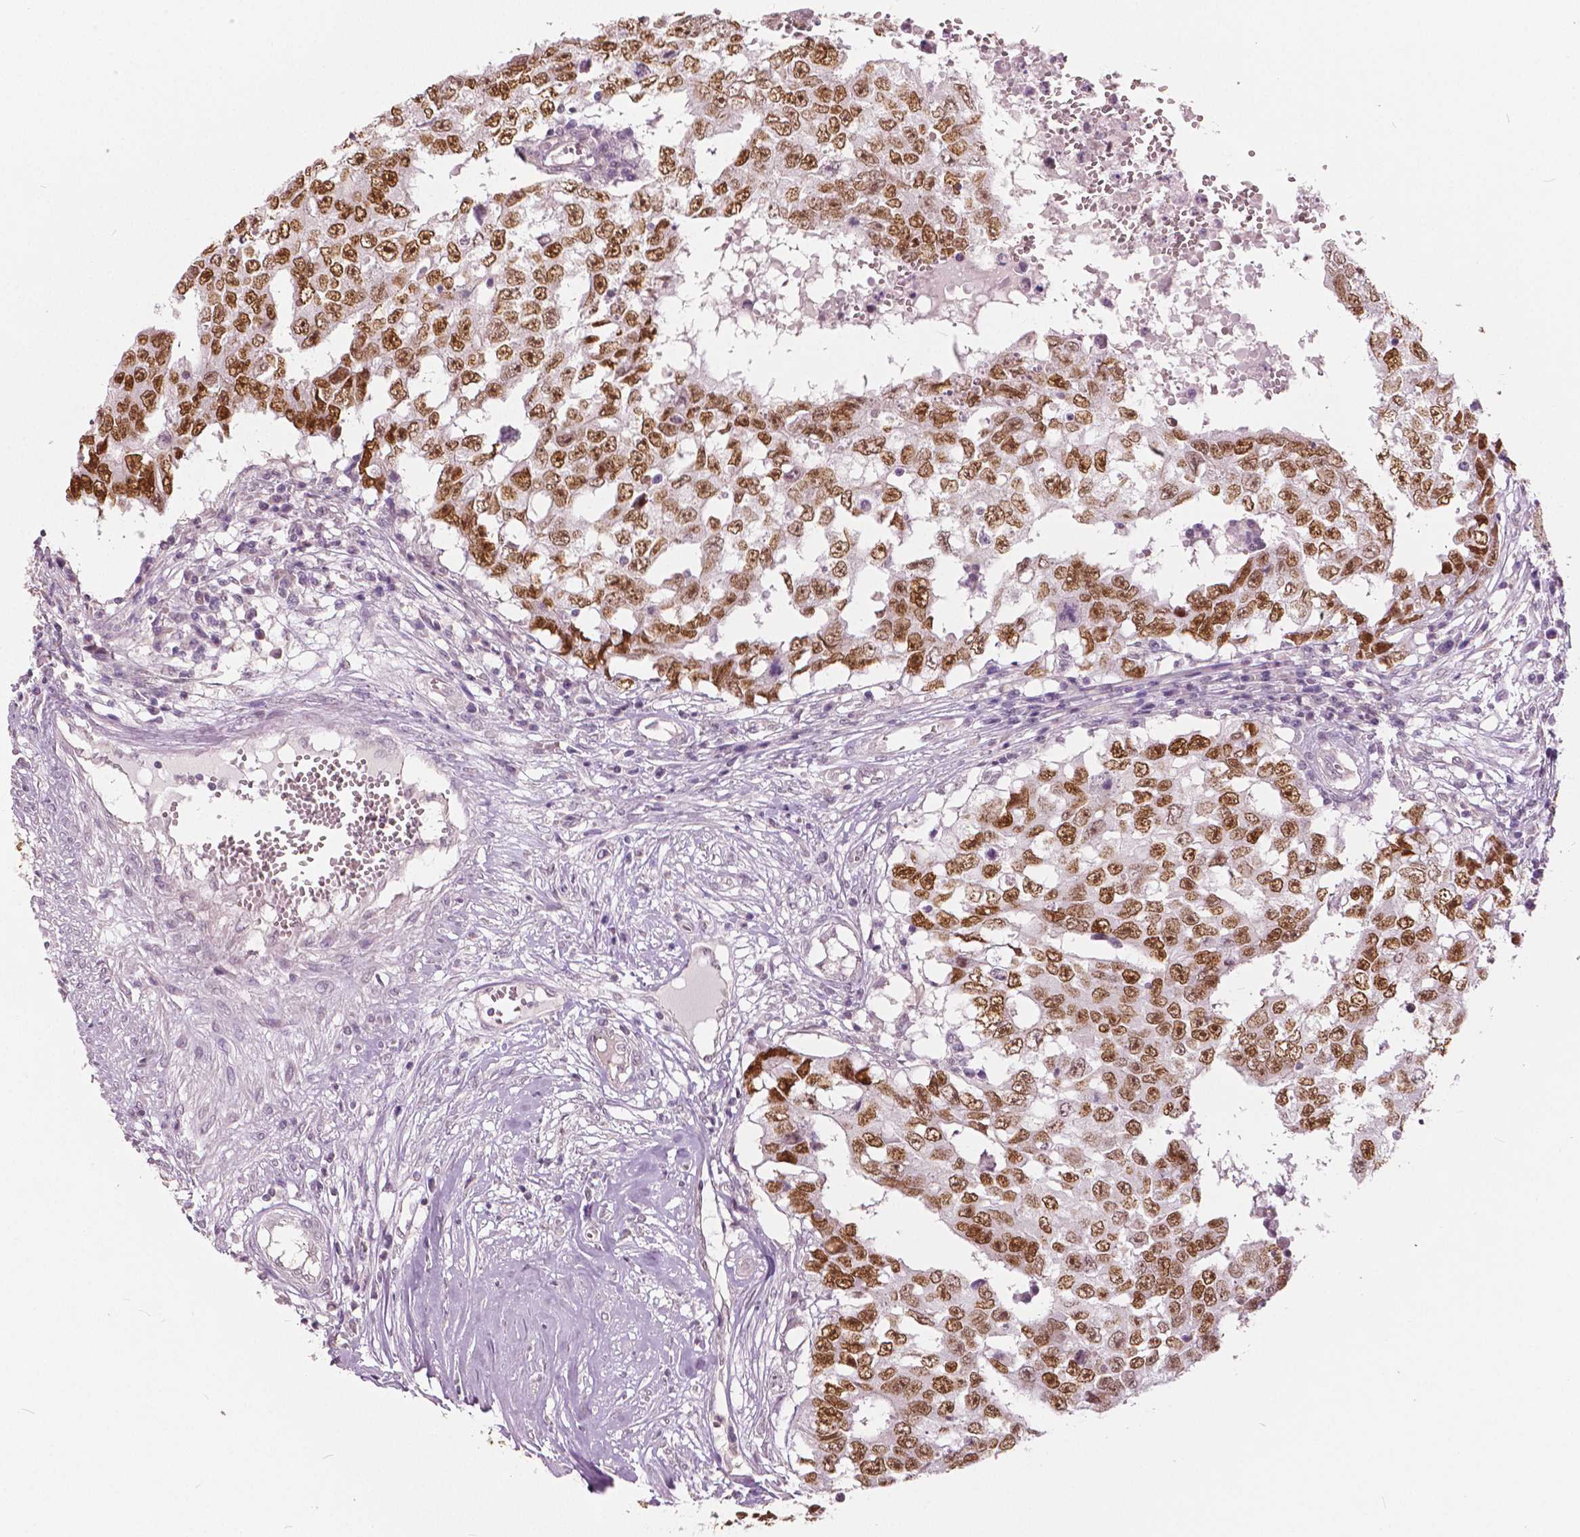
{"staining": {"intensity": "moderate", "quantity": ">75%", "location": "nuclear"}, "tissue": "testis cancer", "cell_type": "Tumor cells", "image_type": "cancer", "snomed": [{"axis": "morphology", "description": "Carcinoma, Embryonal, NOS"}, {"axis": "topography", "description": "Testis"}], "caption": "High-magnification brightfield microscopy of testis embryonal carcinoma stained with DAB (brown) and counterstained with hematoxylin (blue). tumor cells exhibit moderate nuclear expression is seen in approximately>75% of cells.", "gene": "NANOG", "patient": {"sex": "male", "age": 36}}